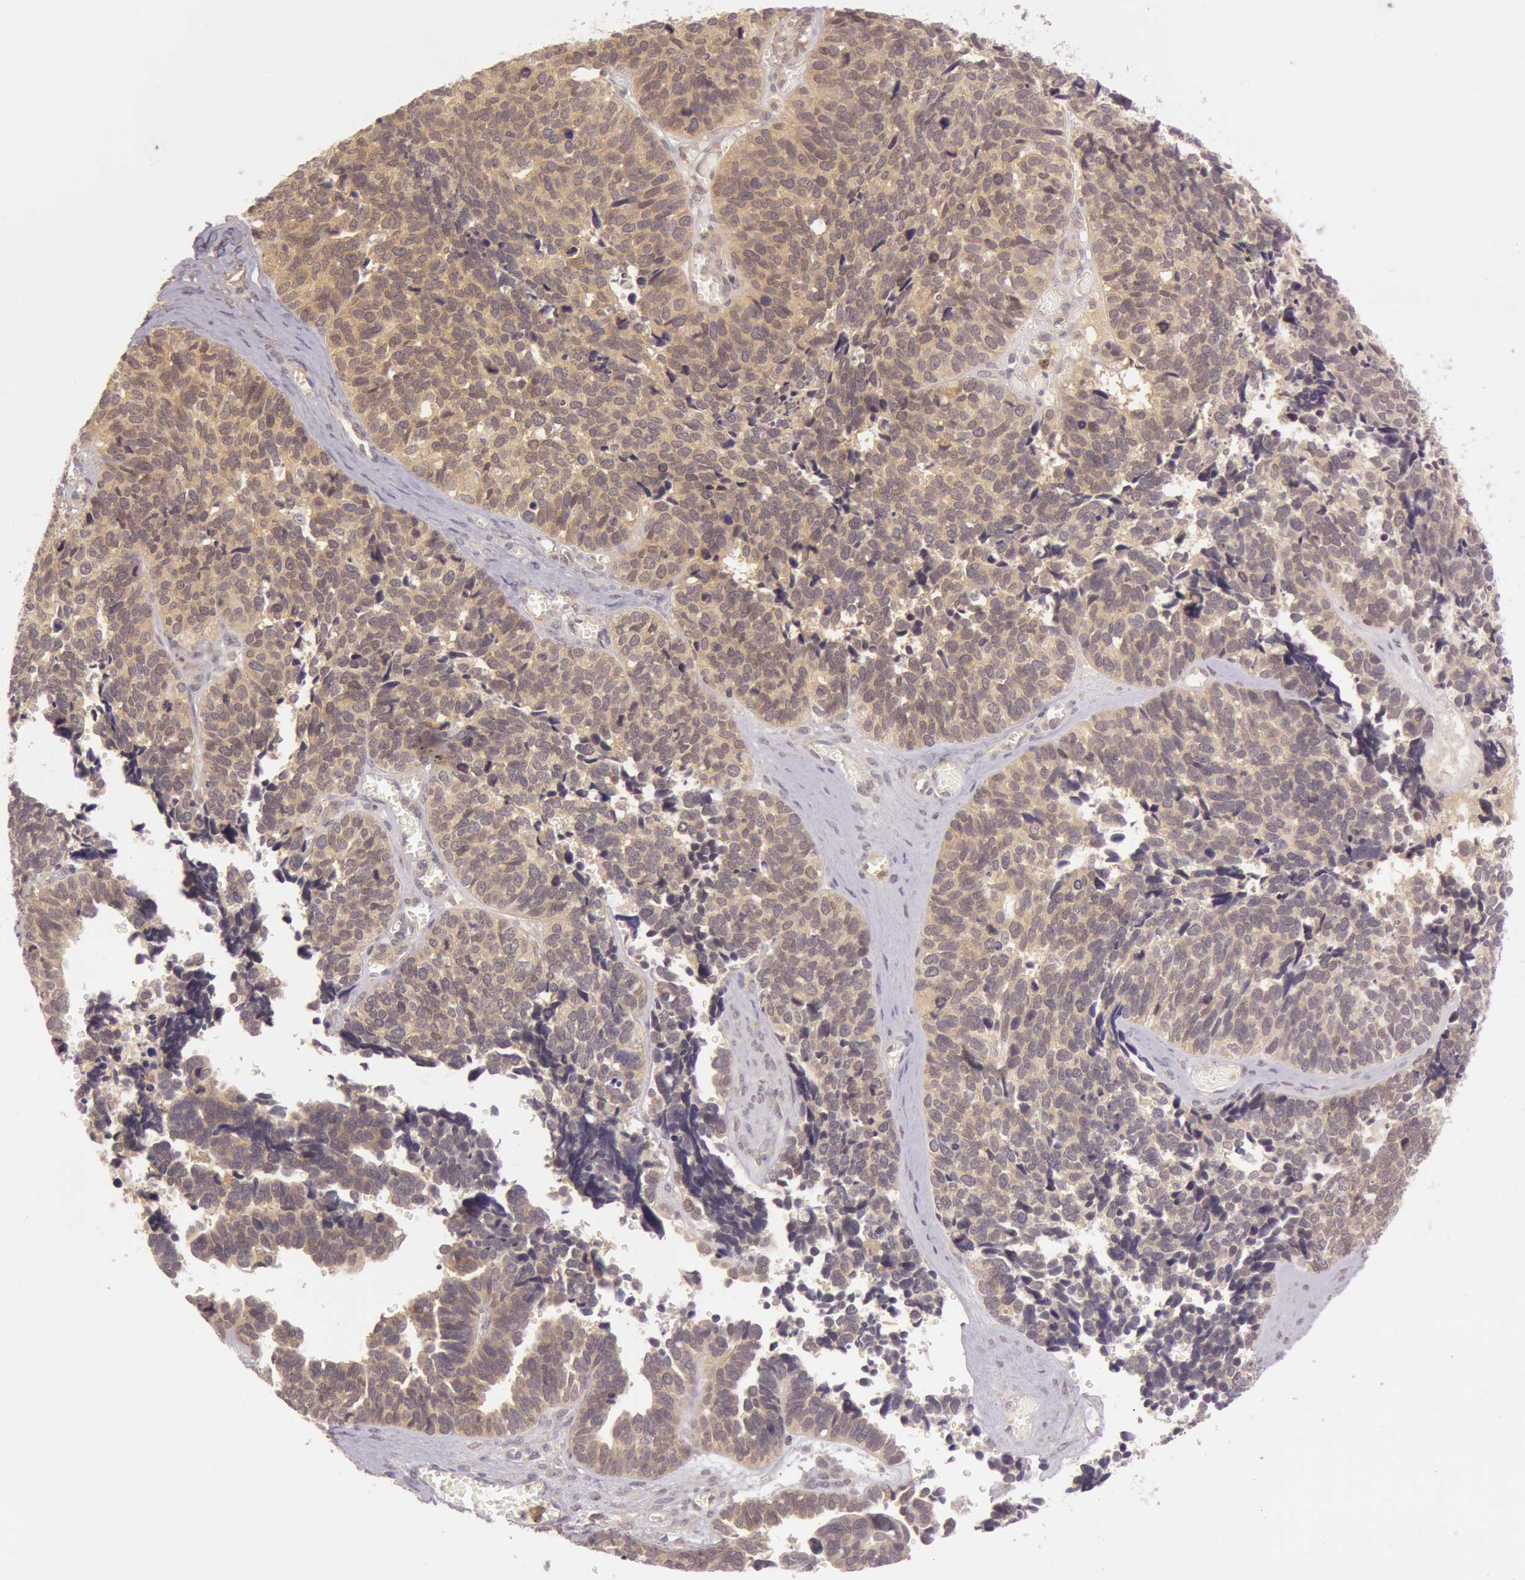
{"staining": {"intensity": "moderate", "quantity": ">75%", "location": "cytoplasmic/membranous"}, "tissue": "ovarian cancer", "cell_type": "Tumor cells", "image_type": "cancer", "snomed": [{"axis": "morphology", "description": "Cystadenocarcinoma, serous, NOS"}, {"axis": "topography", "description": "Ovary"}], "caption": "Tumor cells exhibit medium levels of moderate cytoplasmic/membranous expression in approximately >75% of cells in ovarian serous cystadenocarcinoma. Using DAB (3,3'-diaminobenzidine) (brown) and hematoxylin (blue) stains, captured at high magnification using brightfield microscopy.", "gene": "ATG2B", "patient": {"sex": "female", "age": 77}}